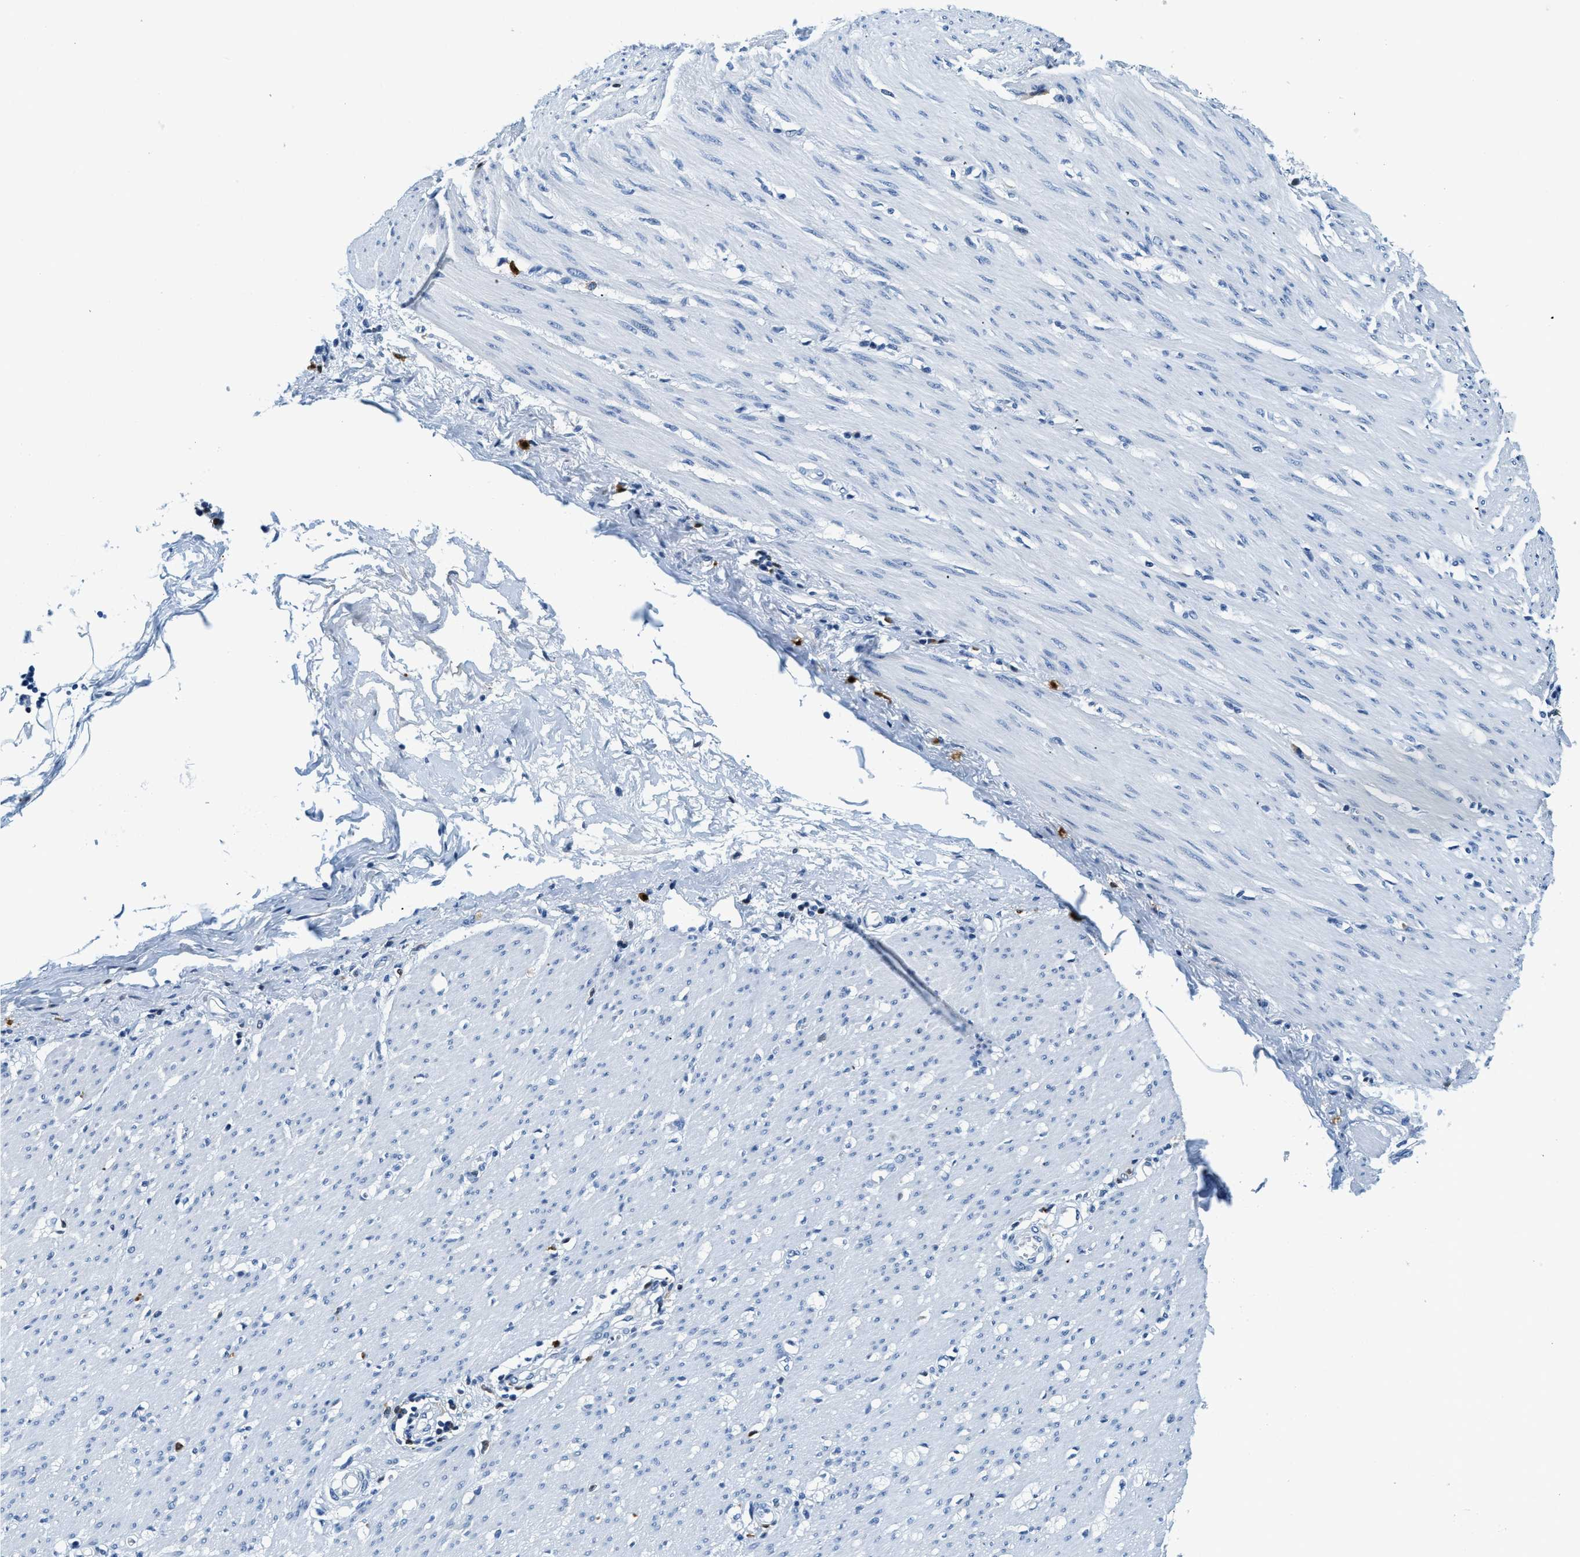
{"staining": {"intensity": "negative", "quantity": "none", "location": "none"}, "tissue": "adipose tissue", "cell_type": "Adipocytes", "image_type": "normal", "snomed": [{"axis": "morphology", "description": "Normal tissue, NOS"}, {"axis": "morphology", "description": "Adenocarcinoma, NOS"}, {"axis": "topography", "description": "Colon"}, {"axis": "topography", "description": "Peripheral nerve tissue"}], "caption": "Normal adipose tissue was stained to show a protein in brown. There is no significant expression in adipocytes.", "gene": "CAPG", "patient": {"sex": "male", "age": 14}}